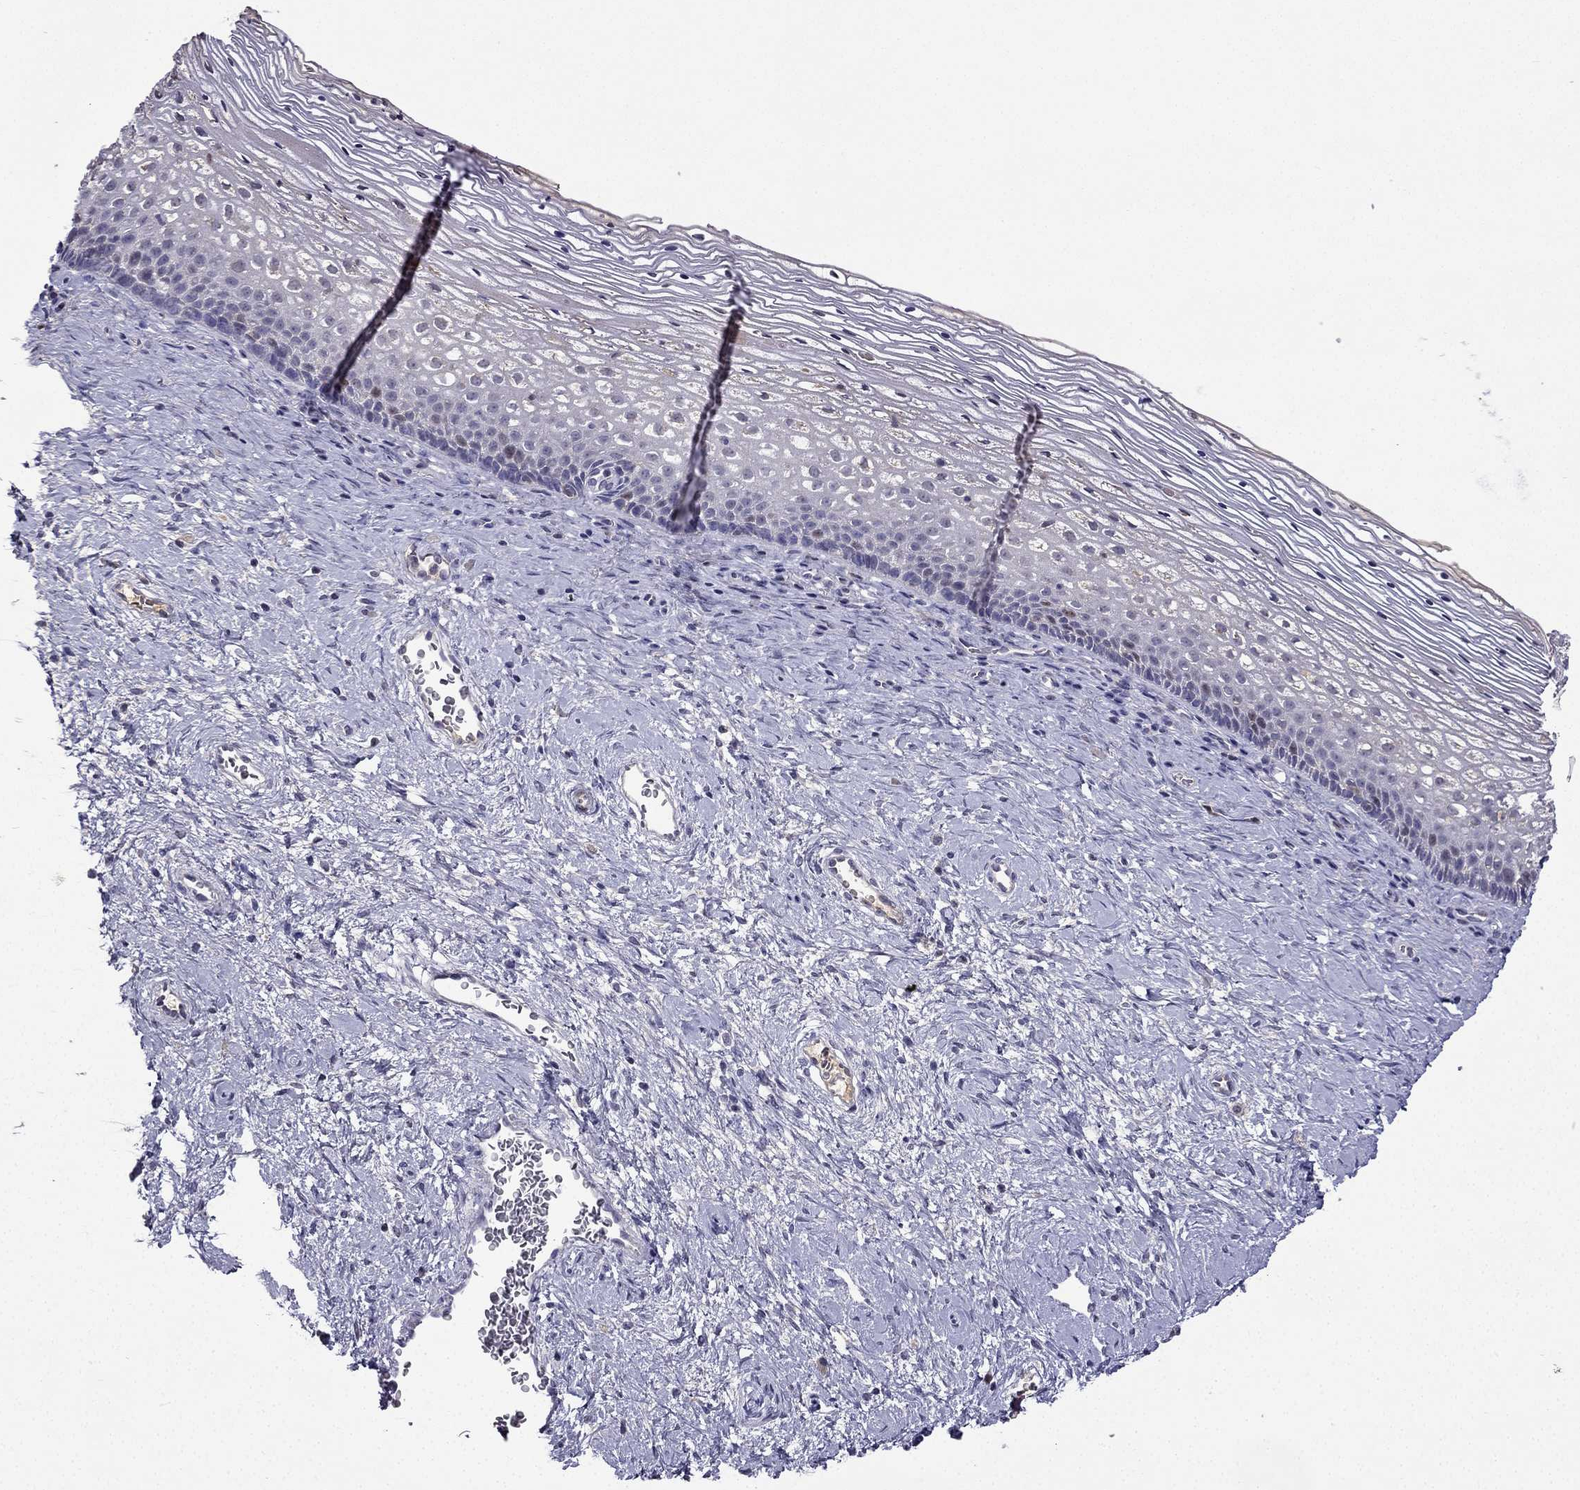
{"staining": {"intensity": "negative", "quantity": "none", "location": "none"}, "tissue": "cervix", "cell_type": "Glandular cells", "image_type": "normal", "snomed": [{"axis": "morphology", "description": "Normal tissue, NOS"}, {"axis": "topography", "description": "Cervix"}], "caption": "An immunohistochemistry image of benign cervix is shown. There is no staining in glandular cells of cervix. (DAB (3,3'-diaminobenzidine) immunohistochemistry visualized using brightfield microscopy, high magnification).", "gene": "UHRF1", "patient": {"sex": "female", "age": 34}}